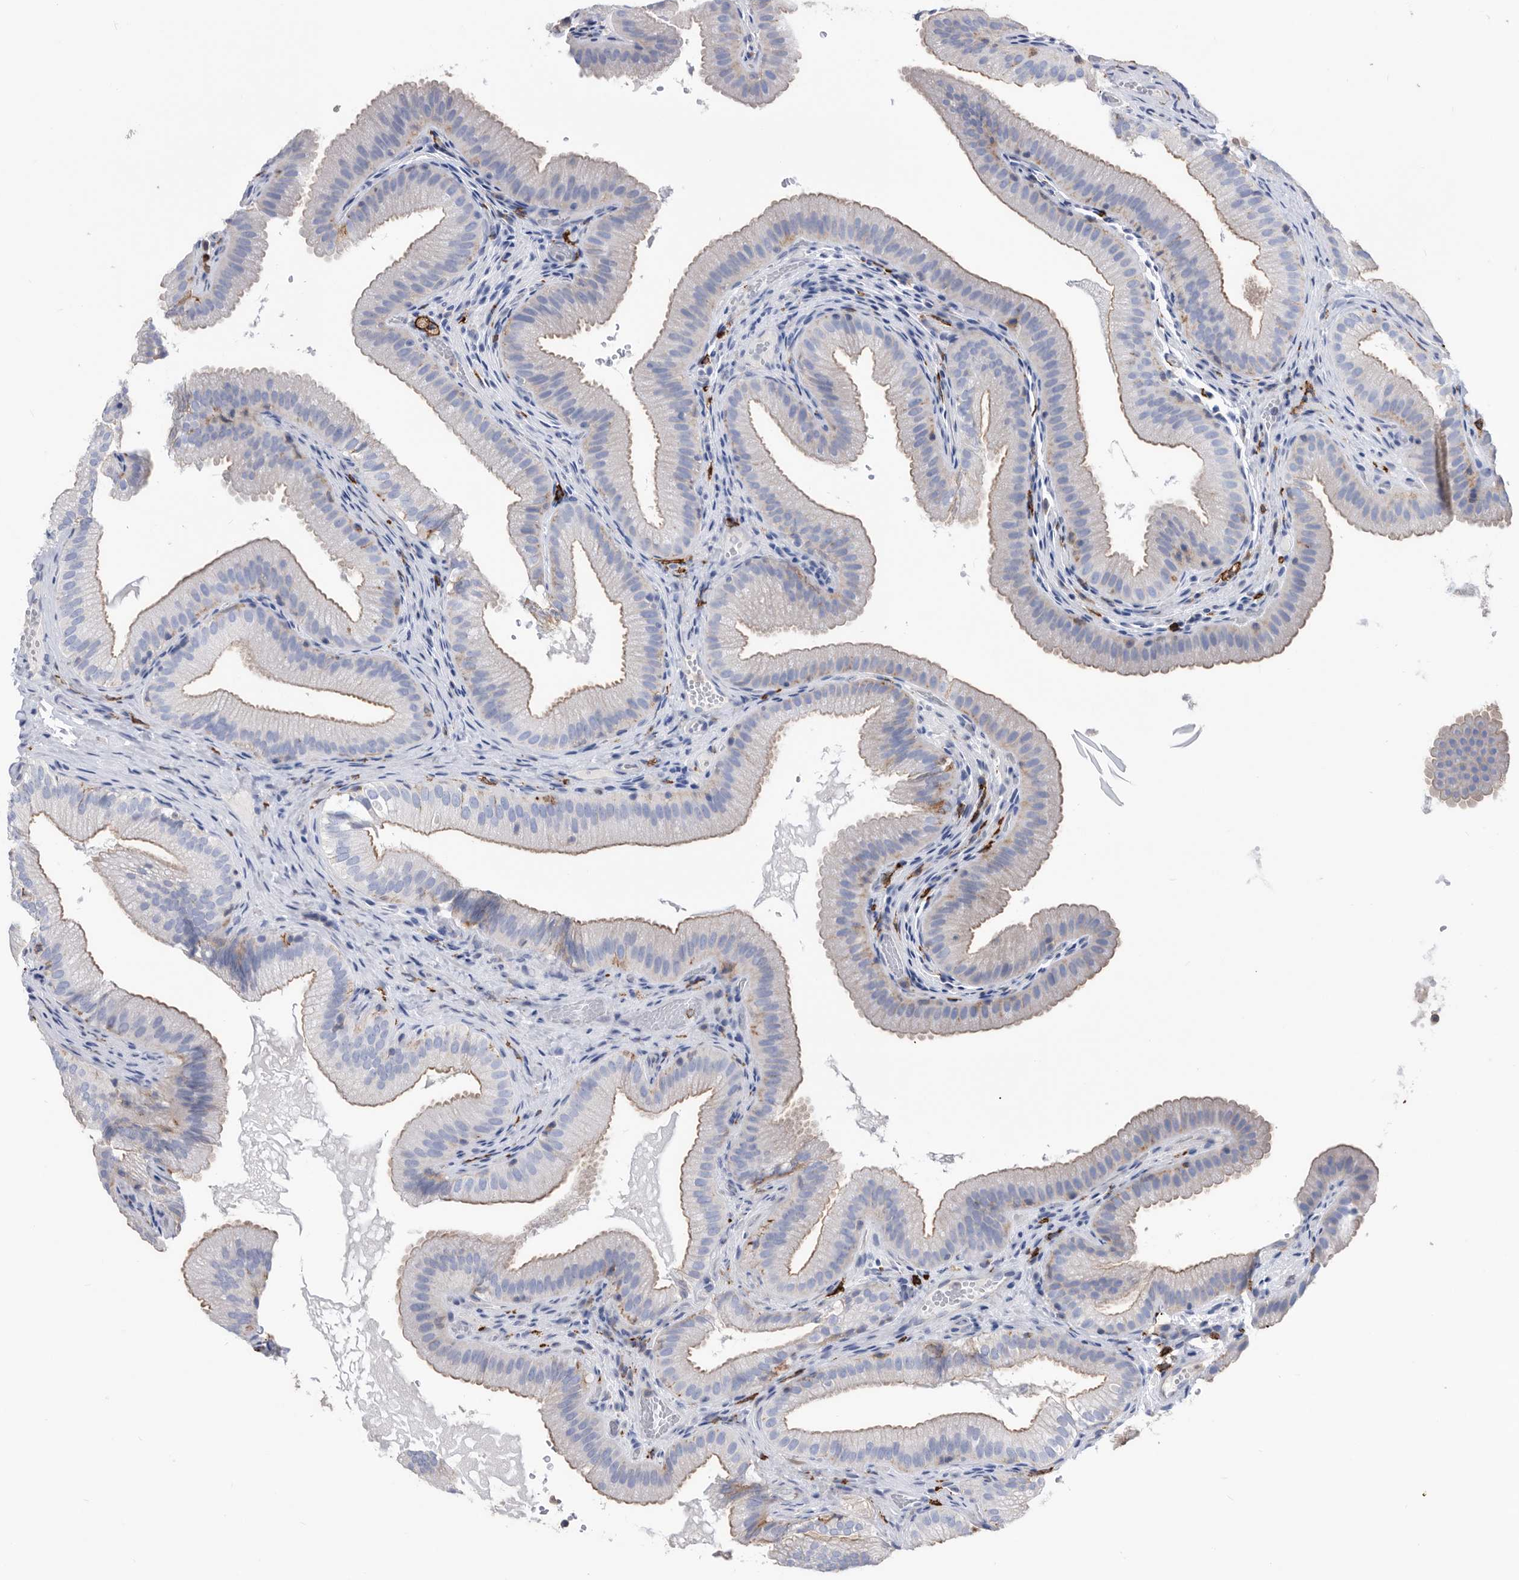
{"staining": {"intensity": "negative", "quantity": "none", "location": "none"}, "tissue": "gallbladder", "cell_type": "Glandular cells", "image_type": "normal", "snomed": [{"axis": "morphology", "description": "Normal tissue, NOS"}, {"axis": "topography", "description": "Gallbladder"}], "caption": "The photomicrograph displays no staining of glandular cells in benign gallbladder. (DAB immunohistochemistry (IHC) visualized using brightfield microscopy, high magnification).", "gene": "MS4A4A", "patient": {"sex": "female", "age": 30}}